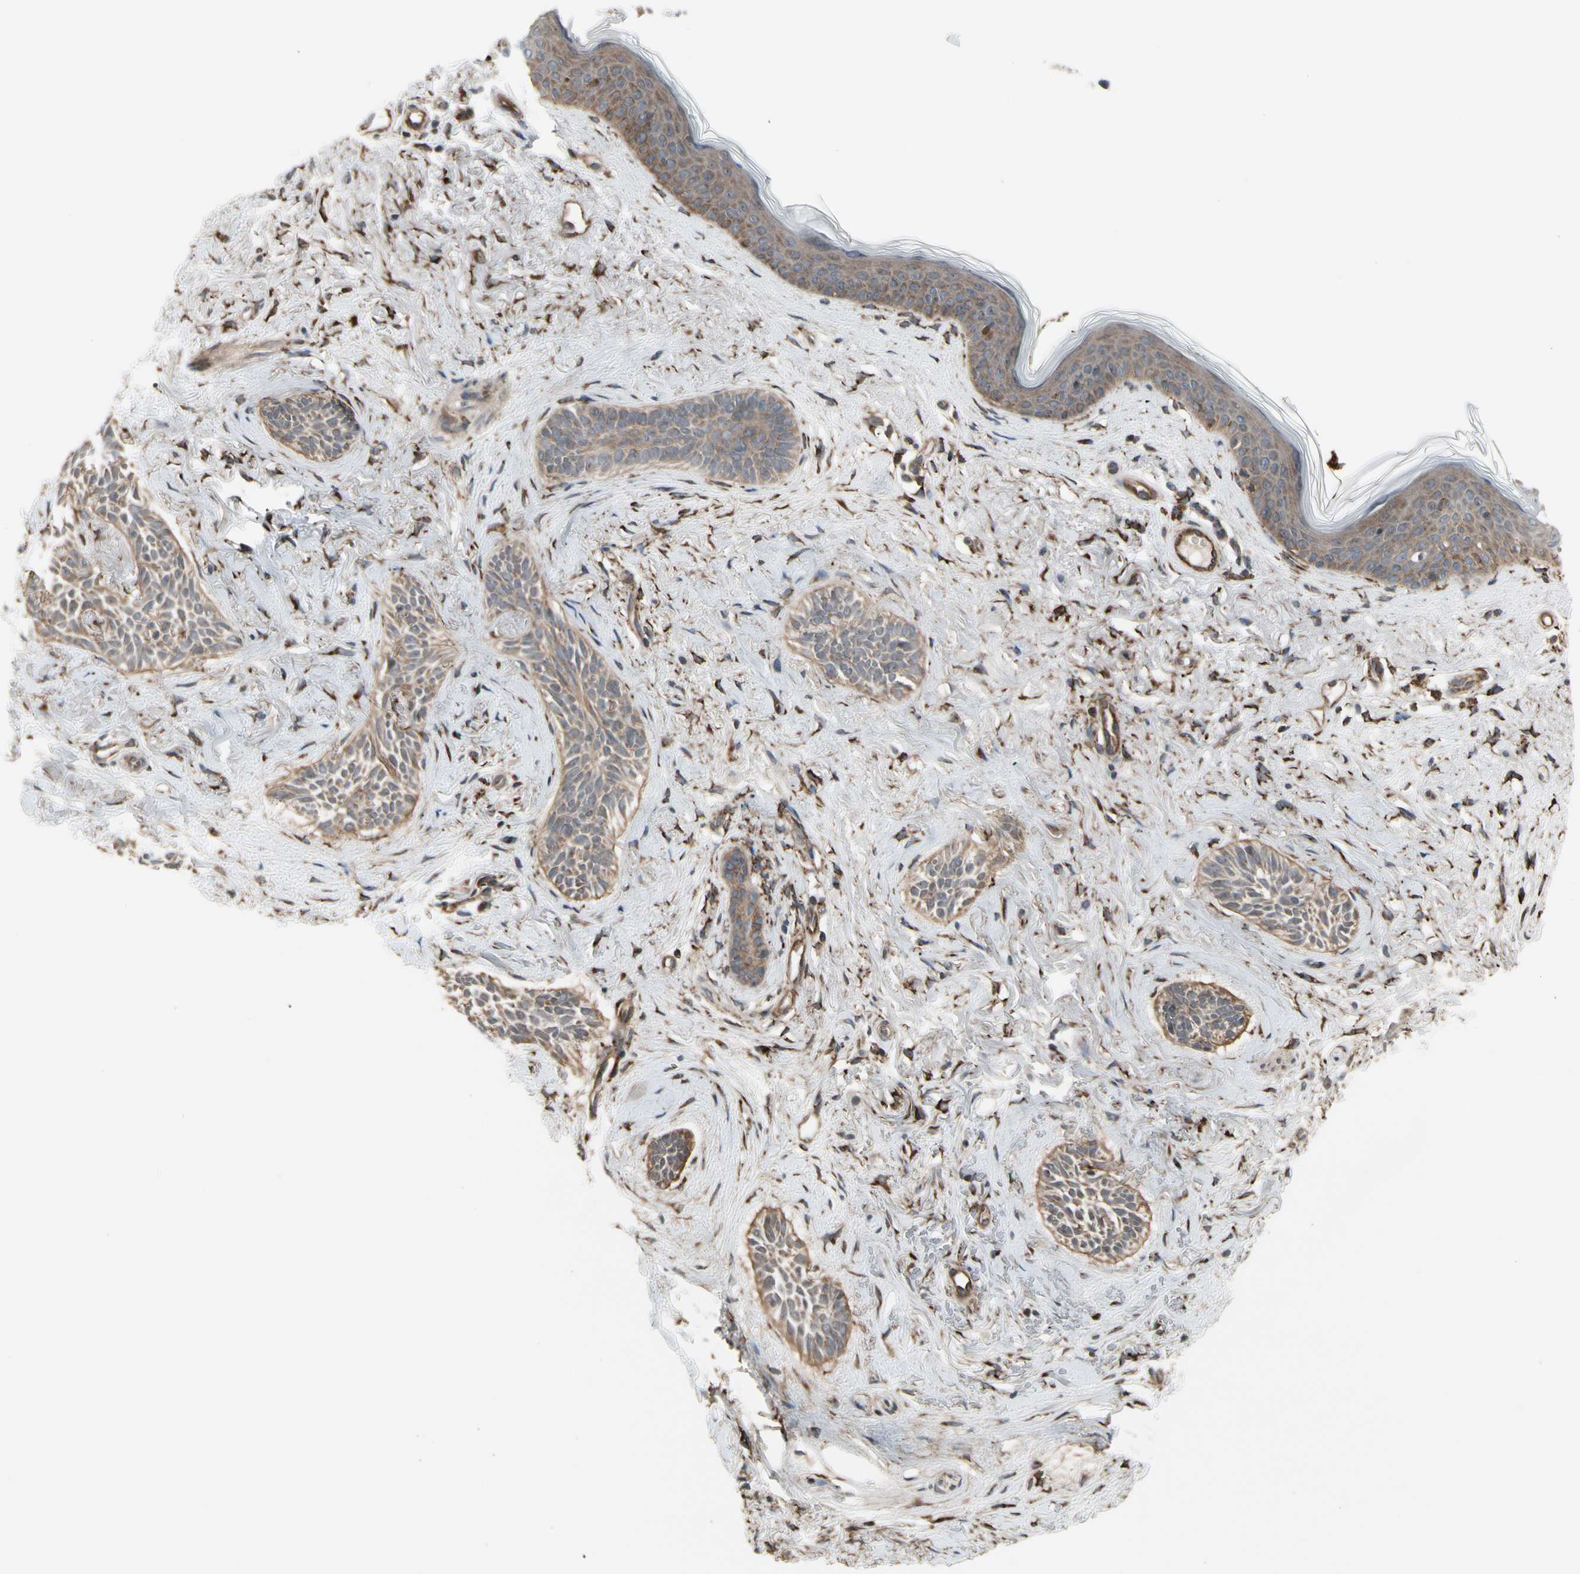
{"staining": {"intensity": "moderate", "quantity": ">75%", "location": "cytoplasmic/membranous"}, "tissue": "skin cancer", "cell_type": "Tumor cells", "image_type": "cancer", "snomed": [{"axis": "morphology", "description": "Normal tissue, NOS"}, {"axis": "morphology", "description": "Basal cell carcinoma"}, {"axis": "topography", "description": "Skin"}], "caption": "Protein analysis of basal cell carcinoma (skin) tissue demonstrates moderate cytoplasmic/membranous staining in about >75% of tumor cells.", "gene": "SLC39A9", "patient": {"sex": "female", "age": 84}}